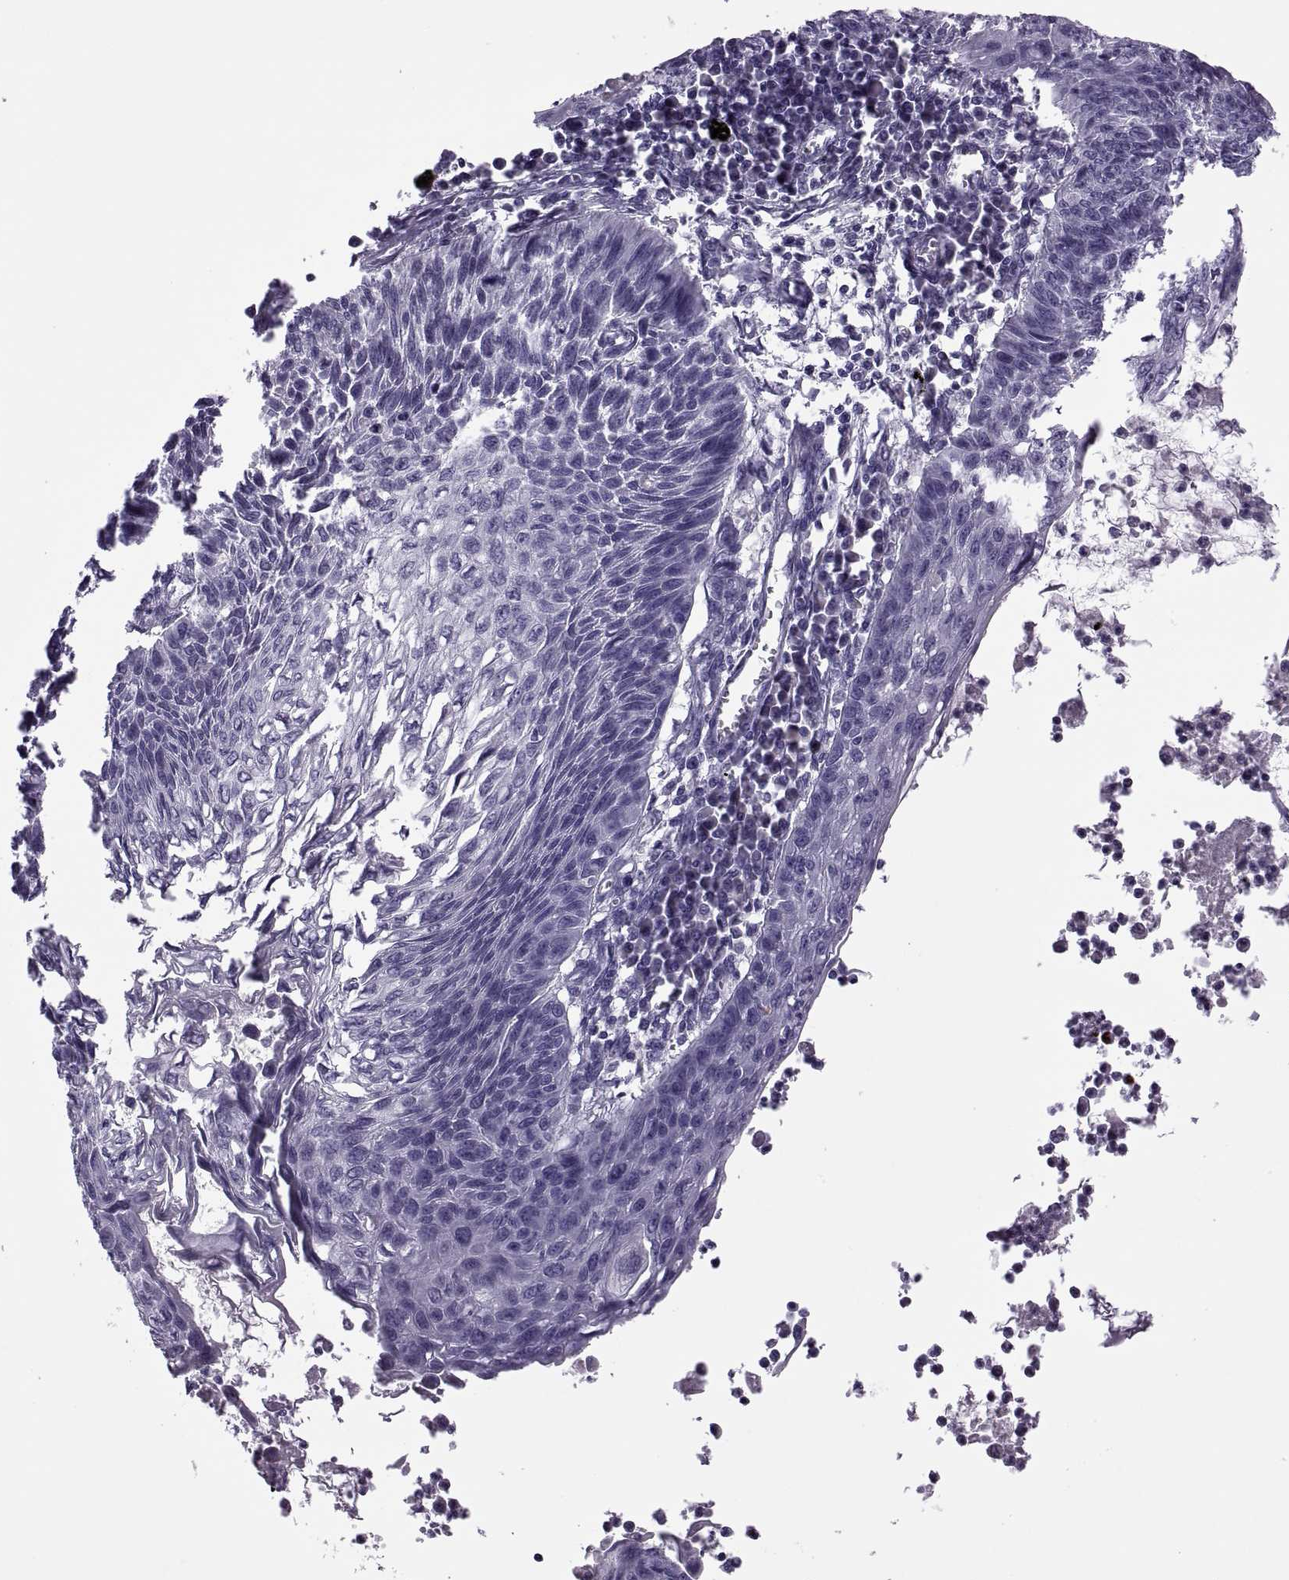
{"staining": {"intensity": "negative", "quantity": "none", "location": "none"}, "tissue": "lung cancer", "cell_type": "Tumor cells", "image_type": "cancer", "snomed": [{"axis": "morphology", "description": "Squamous cell carcinoma, NOS"}, {"axis": "topography", "description": "Lung"}], "caption": "Tumor cells show no significant expression in squamous cell carcinoma (lung). Nuclei are stained in blue.", "gene": "RSPH6A", "patient": {"sex": "male", "age": 78}}